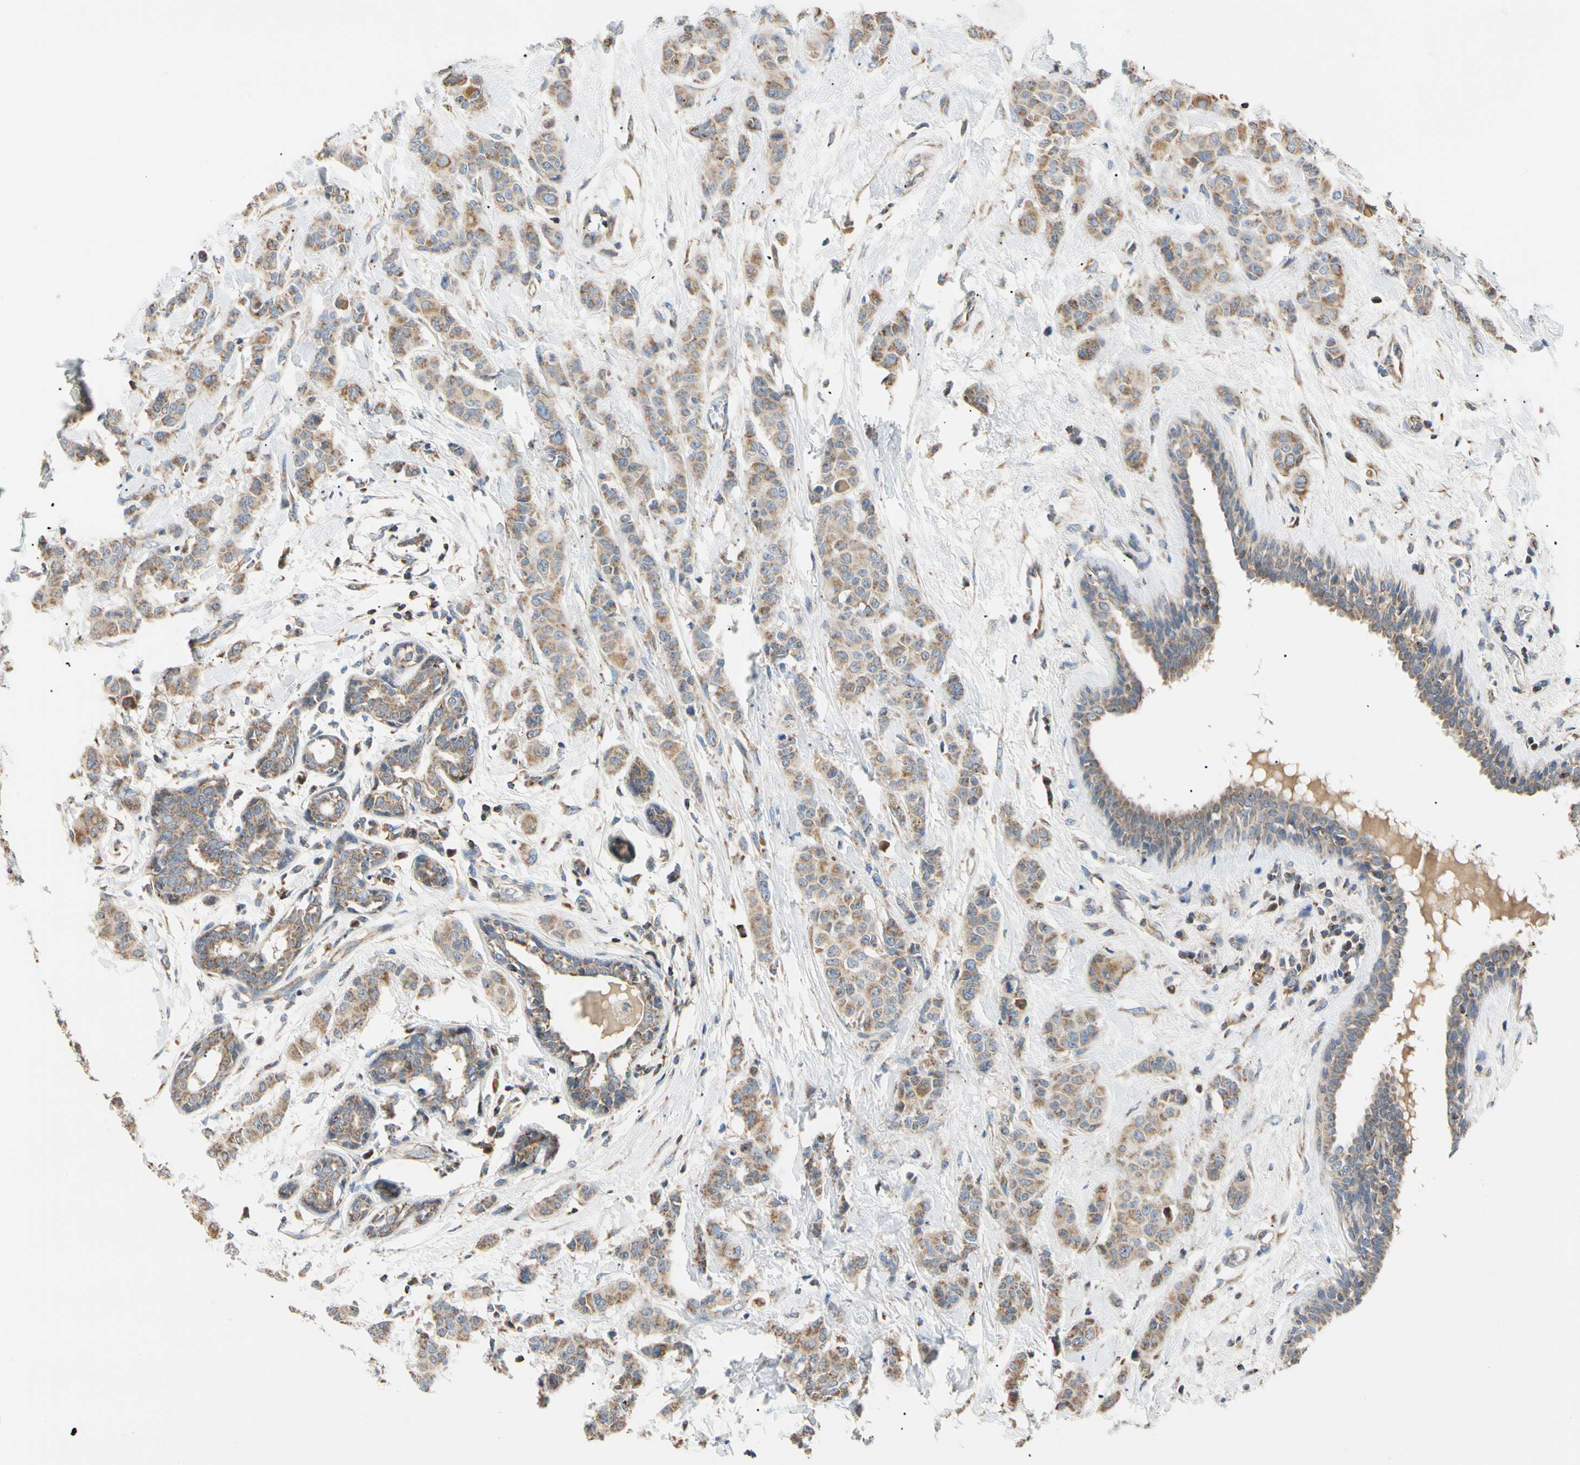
{"staining": {"intensity": "weak", "quantity": ">75%", "location": "cytoplasmic/membranous"}, "tissue": "breast cancer", "cell_type": "Tumor cells", "image_type": "cancer", "snomed": [{"axis": "morphology", "description": "Normal tissue, NOS"}, {"axis": "morphology", "description": "Duct carcinoma"}, {"axis": "topography", "description": "Breast"}], "caption": "A brown stain shows weak cytoplasmic/membranous positivity of a protein in breast cancer (intraductal carcinoma) tumor cells. Using DAB (brown) and hematoxylin (blue) stains, captured at high magnification using brightfield microscopy.", "gene": "PLGRKT", "patient": {"sex": "female", "age": 40}}